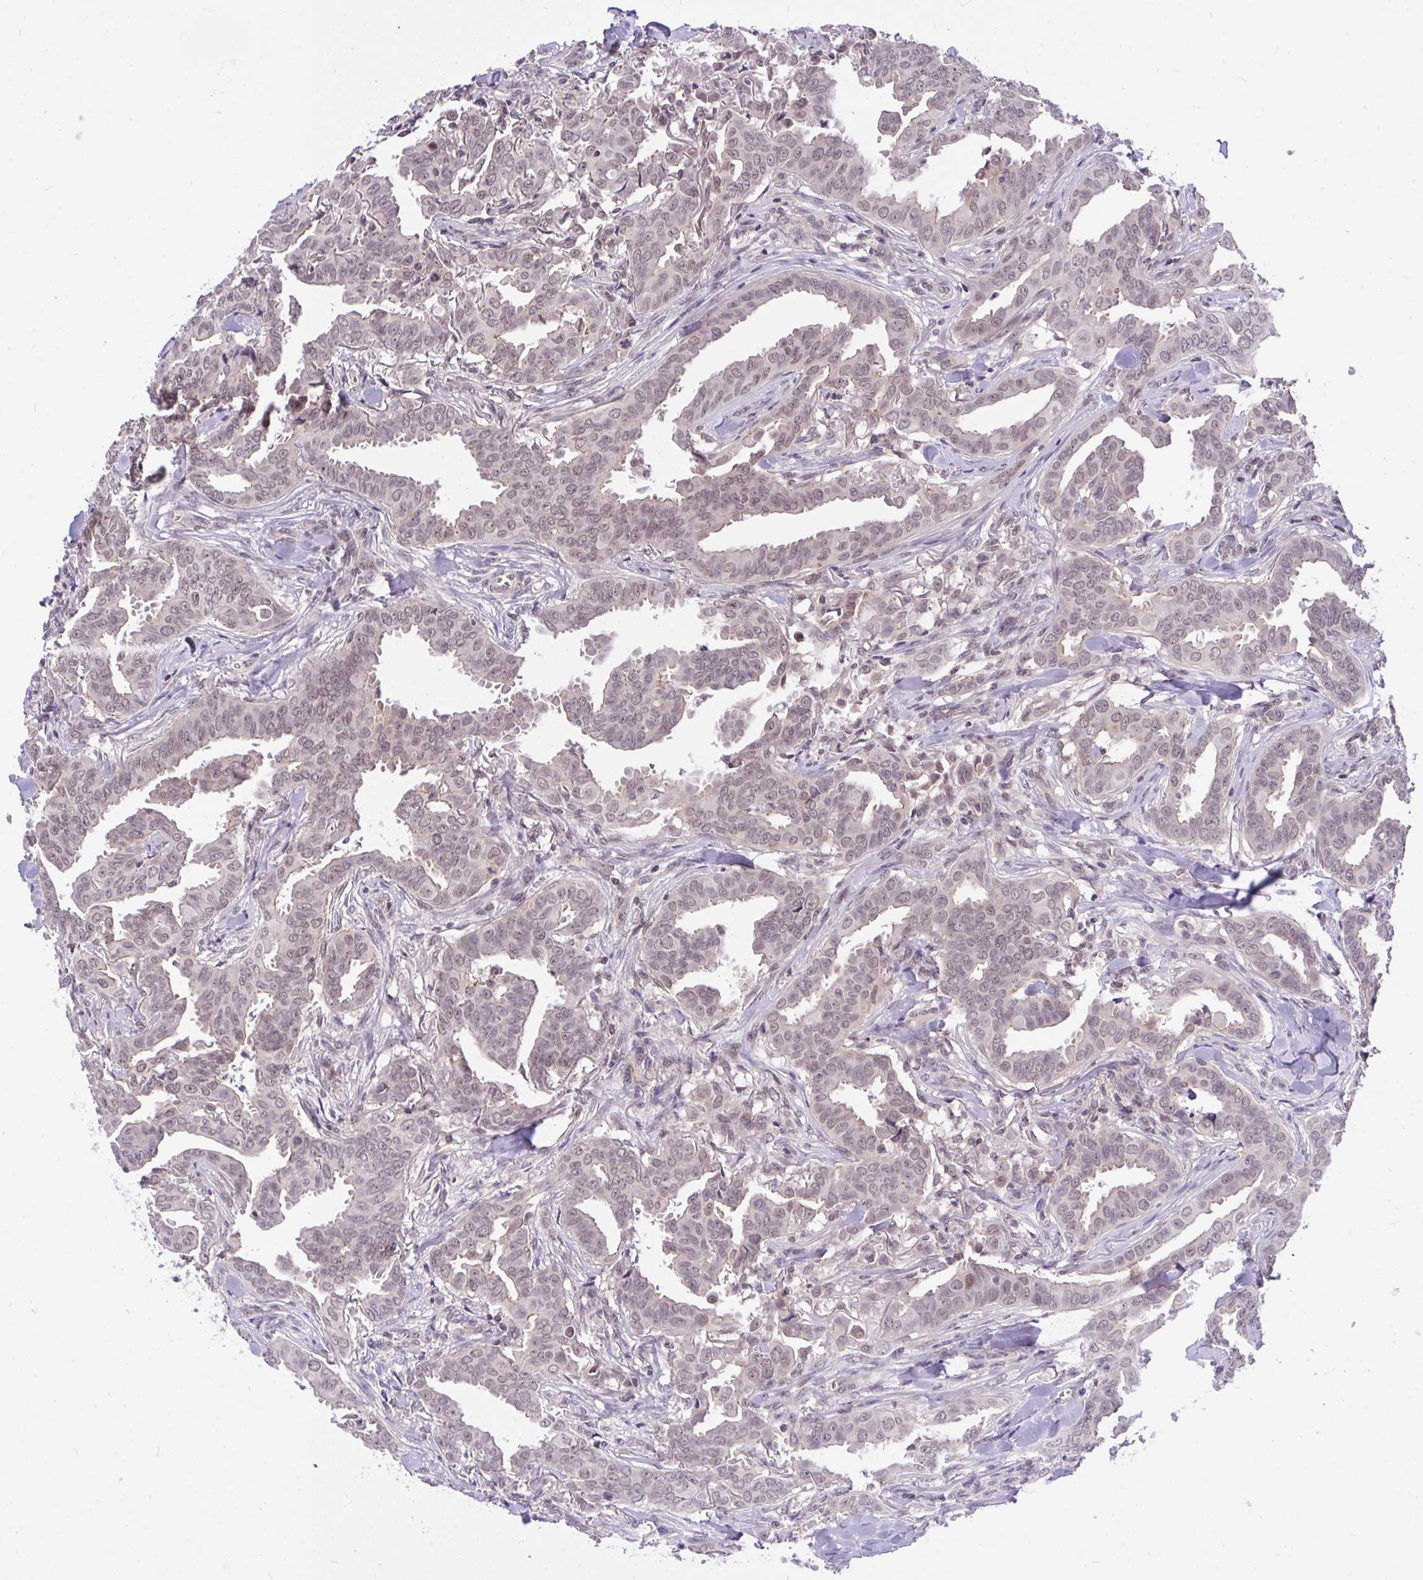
{"staining": {"intensity": "weak", "quantity": "25%-75%", "location": "nuclear"}, "tissue": "breast cancer", "cell_type": "Tumor cells", "image_type": "cancer", "snomed": [{"axis": "morphology", "description": "Duct carcinoma"}, {"axis": "topography", "description": "Breast"}], "caption": "Weak nuclear expression for a protein is present in about 25%-75% of tumor cells of breast infiltrating ductal carcinoma using IHC.", "gene": "PPP1CA", "patient": {"sex": "female", "age": 45}}